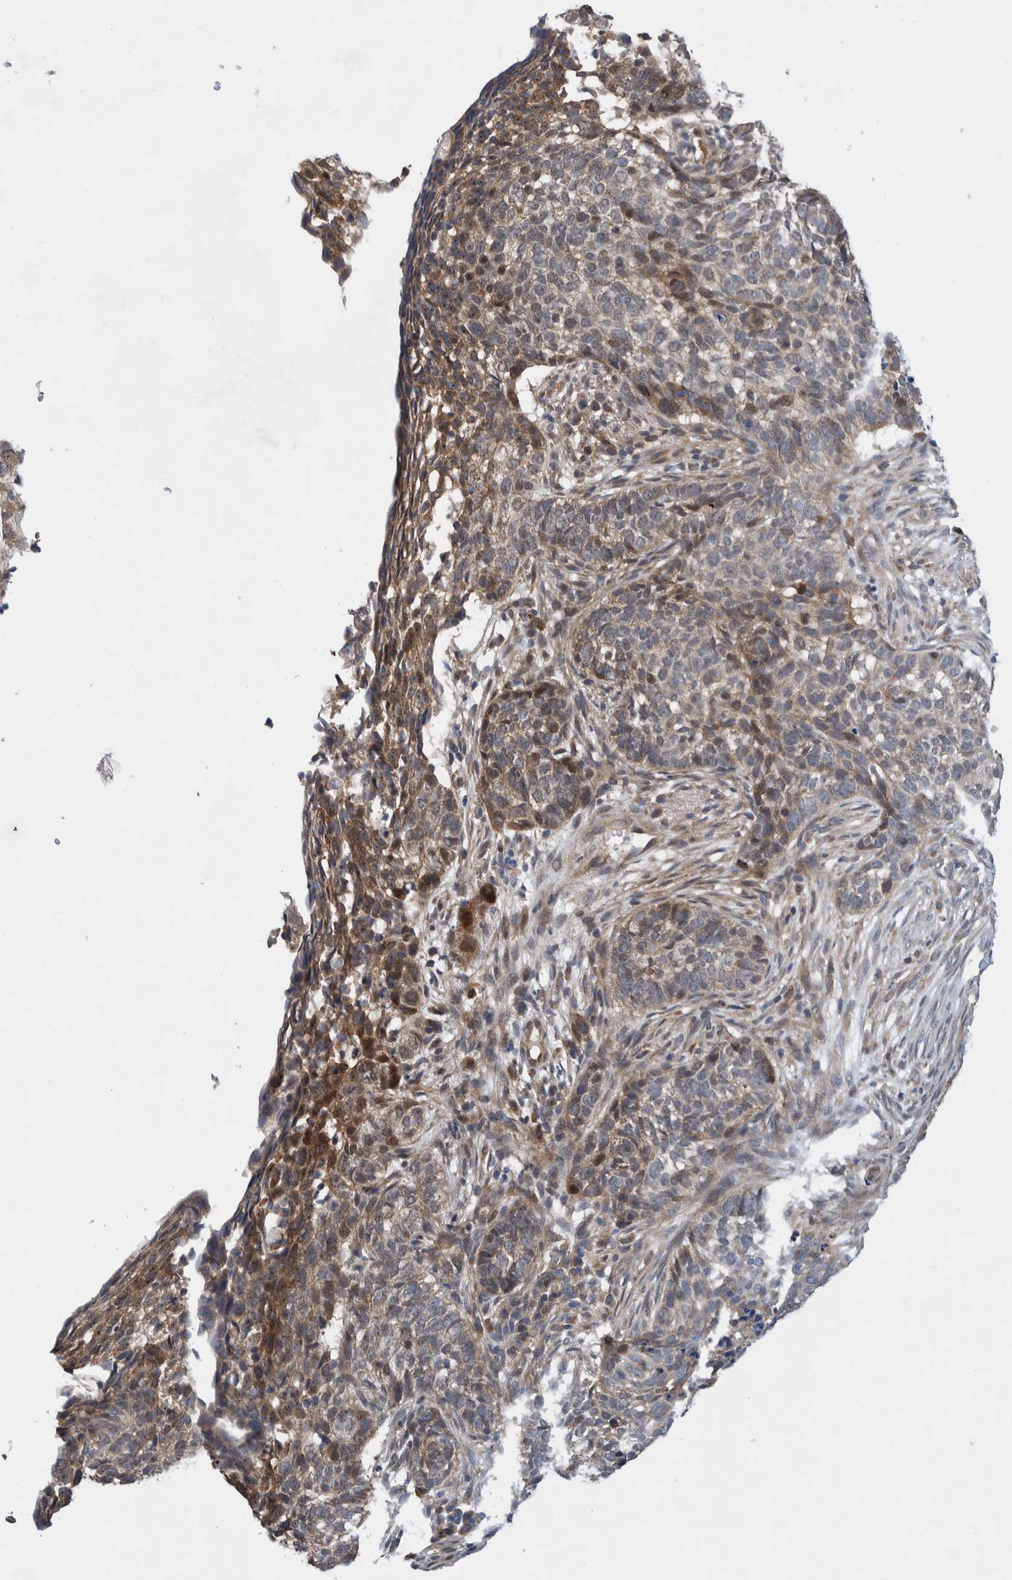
{"staining": {"intensity": "weak", "quantity": ">75%", "location": "cytoplasmic/membranous"}, "tissue": "skin cancer", "cell_type": "Tumor cells", "image_type": "cancer", "snomed": [{"axis": "morphology", "description": "Basal cell carcinoma"}, {"axis": "topography", "description": "Skin"}], "caption": "Weak cytoplasmic/membranous staining for a protein is present in approximately >75% of tumor cells of skin cancer (basal cell carcinoma) using immunohistochemistry (IHC).", "gene": "PIK3R6", "patient": {"sex": "male", "age": 85}}